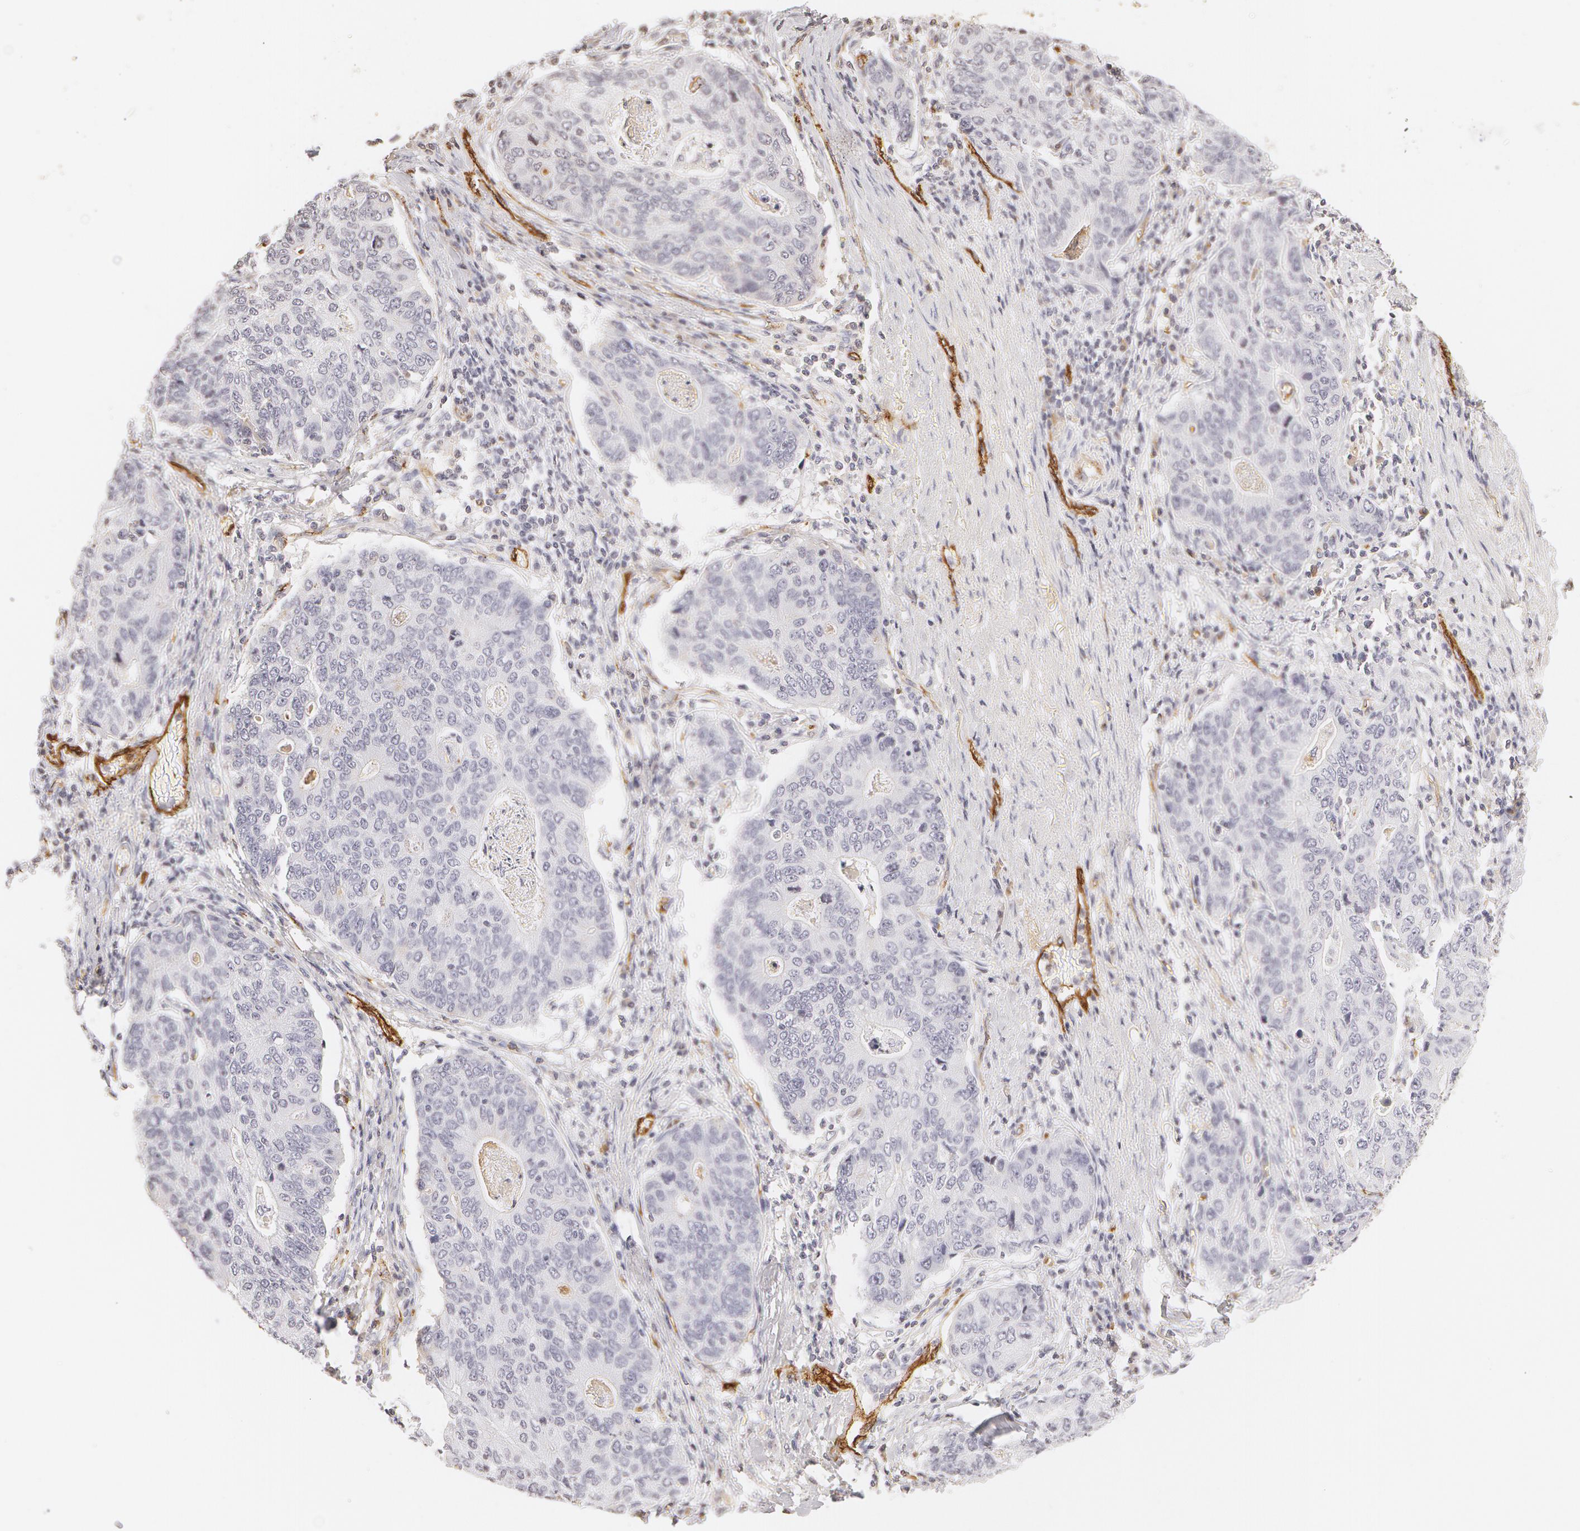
{"staining": {"intensity": "negative", "quantity": "none", "location": "none"}, "tissue": "stomach cancer", "cell_type": "Tumor cells", "image_type": "cancer", "snomed": [{"axis": "morphology", "description": "Adenocarcinoma, NOS"}, {"axis": "topography", "description": "Esophagus"}, {"axis": "topography", "description": "Stomach"}], "caption": "A high-resolution histopathology image shows immunohistochemistry (IHC) staining of adenocarcinoma (stomach), which reveals no significant expression in tumor cells.", "gene": "VWF", "patient": {"sex": "male", "age": 74}}